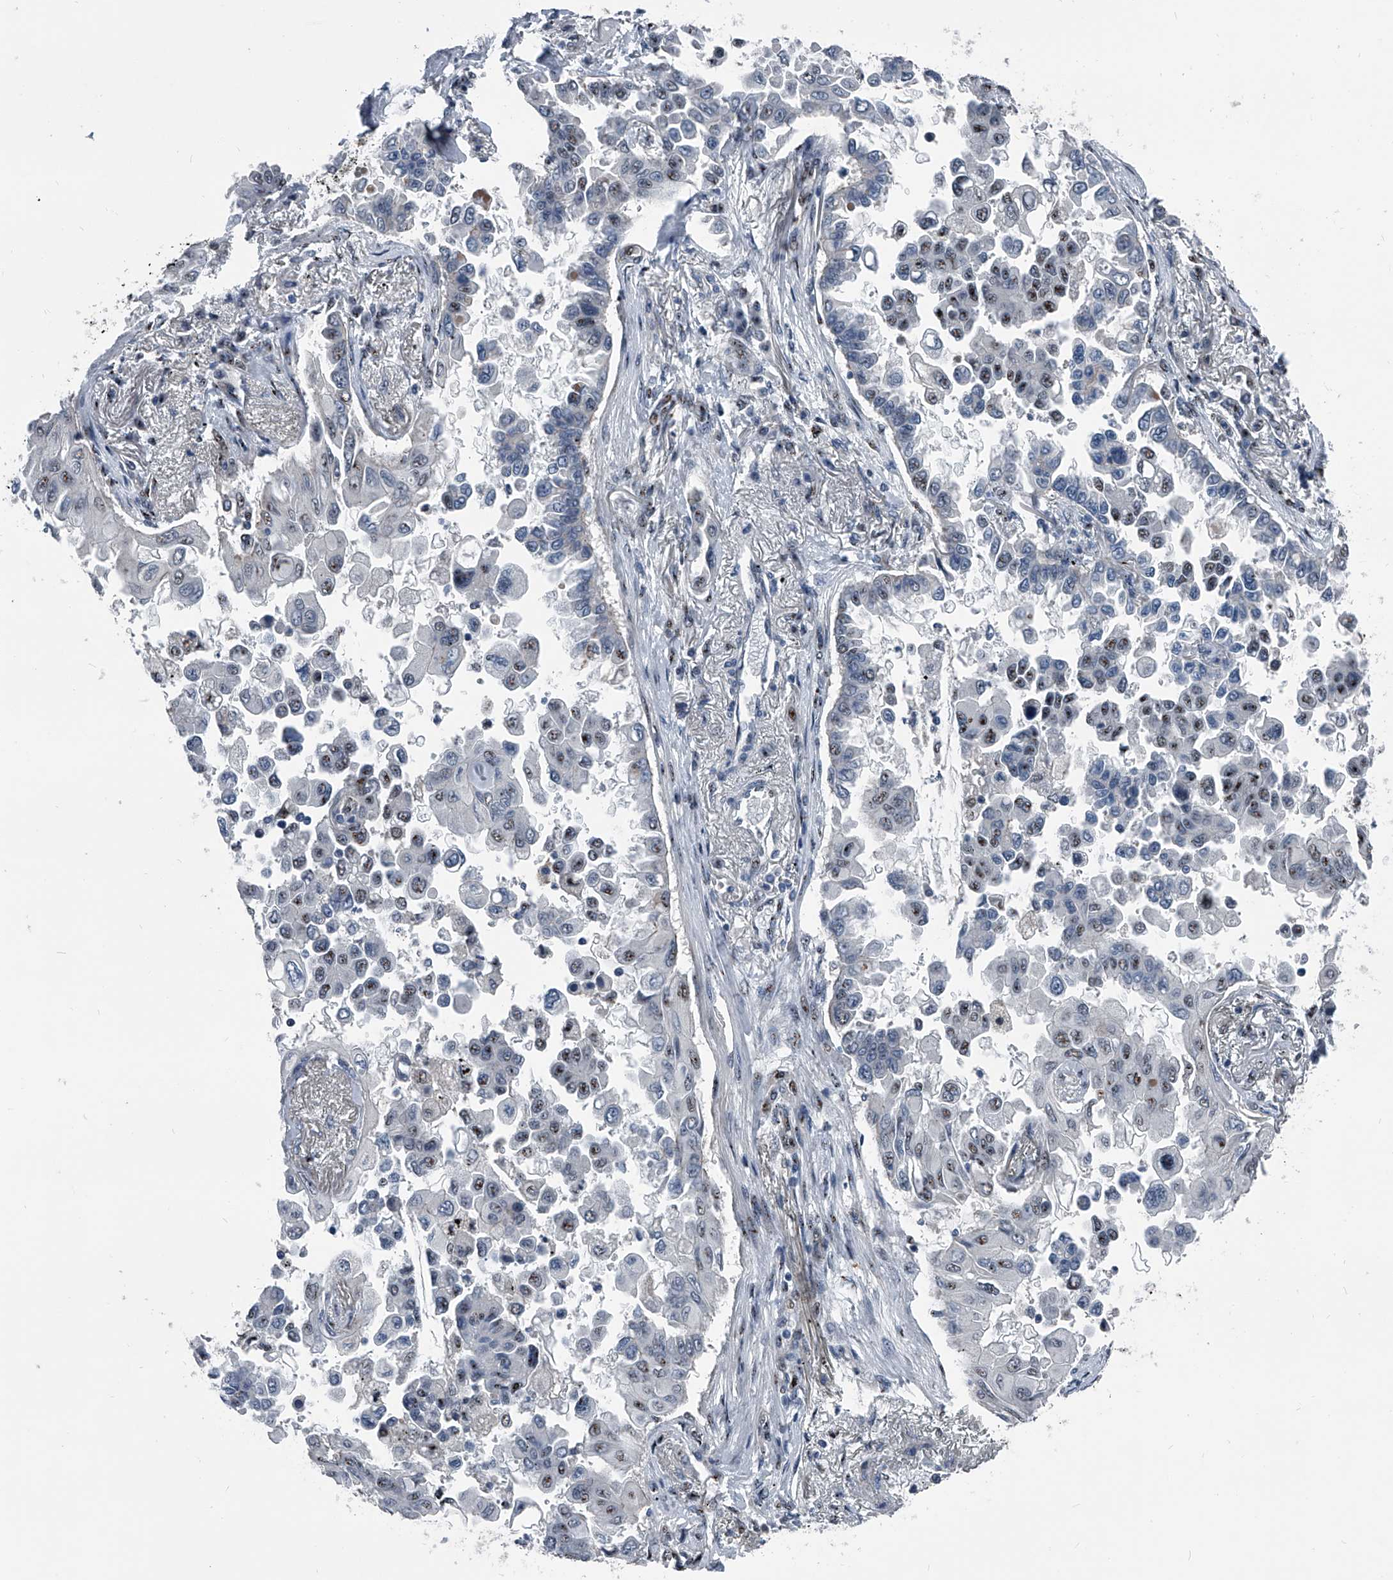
{"staining": {"intensity": "moderate", "quantity": "25%-75%", "location": "nuclear"}, "tissue": "lung cancer", "cell_type": "Tumor cells", "image_type": "cancer", "snomed": [{"axis": "morphology", "description": "Adenocarcinoma, NOS"}, {"axis": "topography", "description": "Lung"}], "caption": "Human lung cancer stained with a brown dye reveals moderate nuclear positive positivity in about 25%-75% of tumor cells.", "gene": "MEN1", "patient": {"sex": "female", "age": 67}}